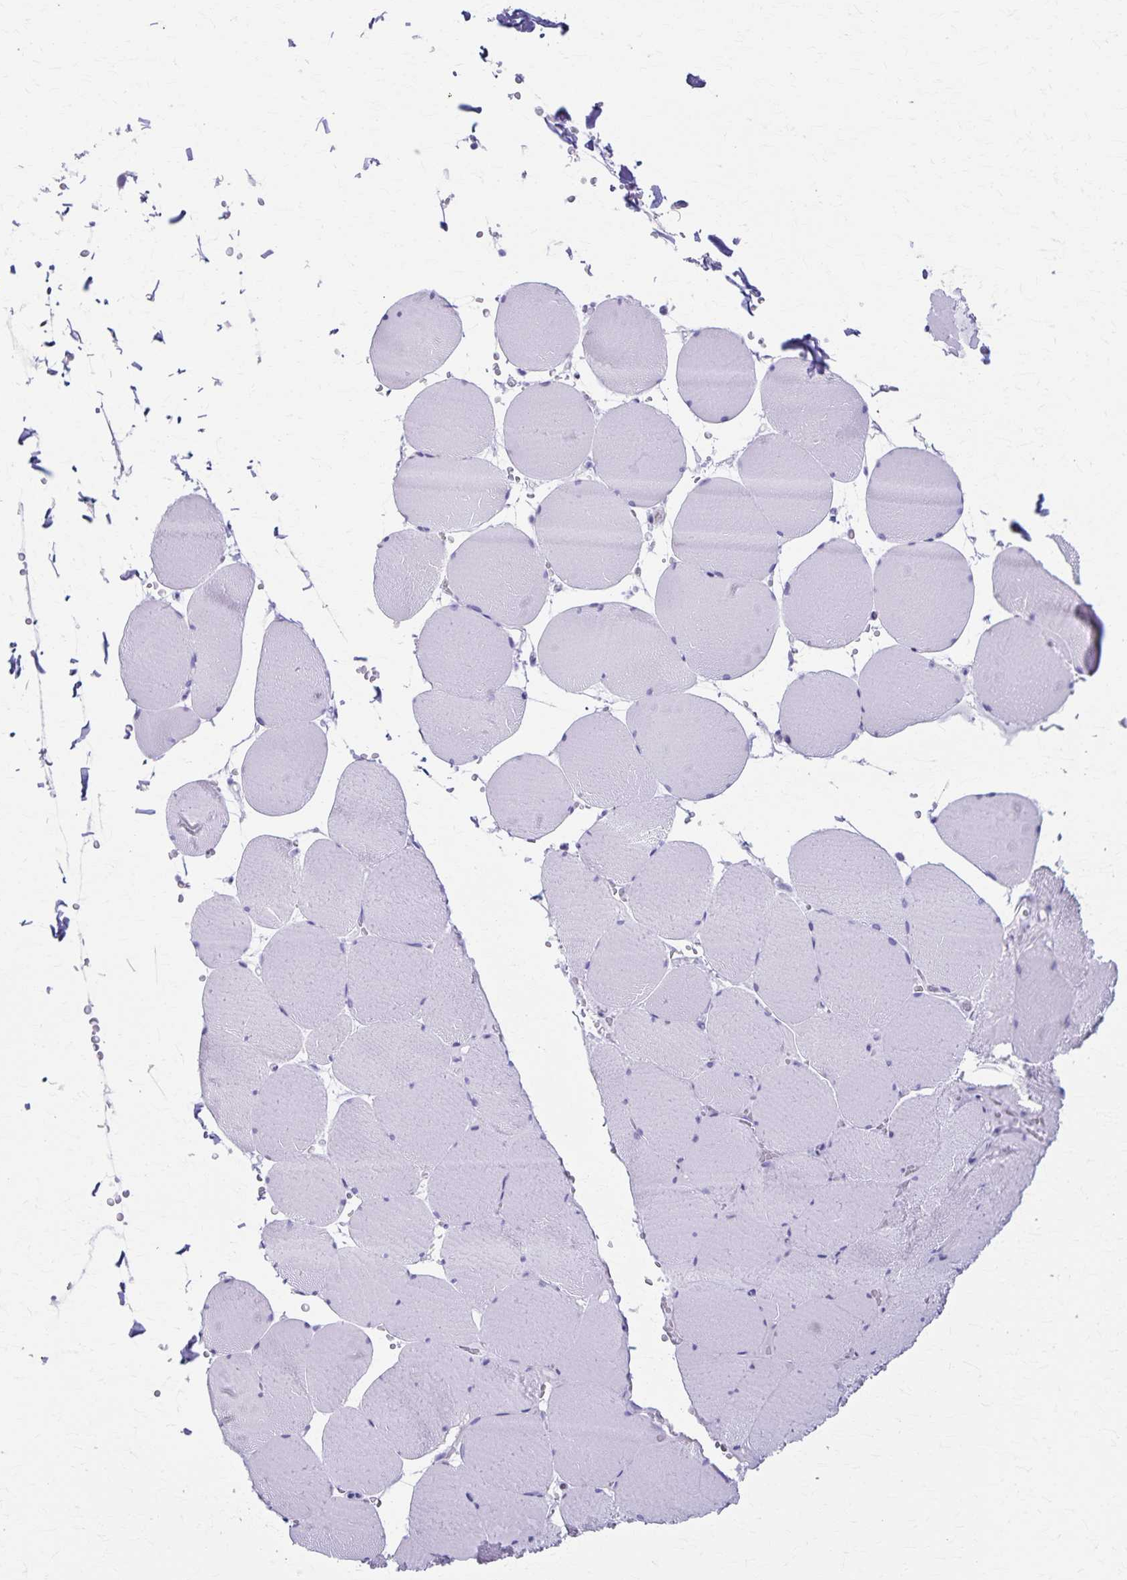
{"staining": {"intensity": "negative", "quantity": "none", "location": "none"}, "tissue": "skeletal muscle", "cell_type": "Myocytes", "image_type": "normal", "snomed": [{"axis": "morphology", "description": "Normal tissue, NOS"}, {"axis": "topography", "description": "Skeletal muscle"}, {"axis": "topography", "description": "Head-Neck"}], "caption": "Skeletal muscle was stained to show a protein in brown. There is no significant expression in myocytes. (IHC, brightfield microscopy, high magnification).", "gene": "DEFA5", "patient": {"sex": "male", "age": 66}}